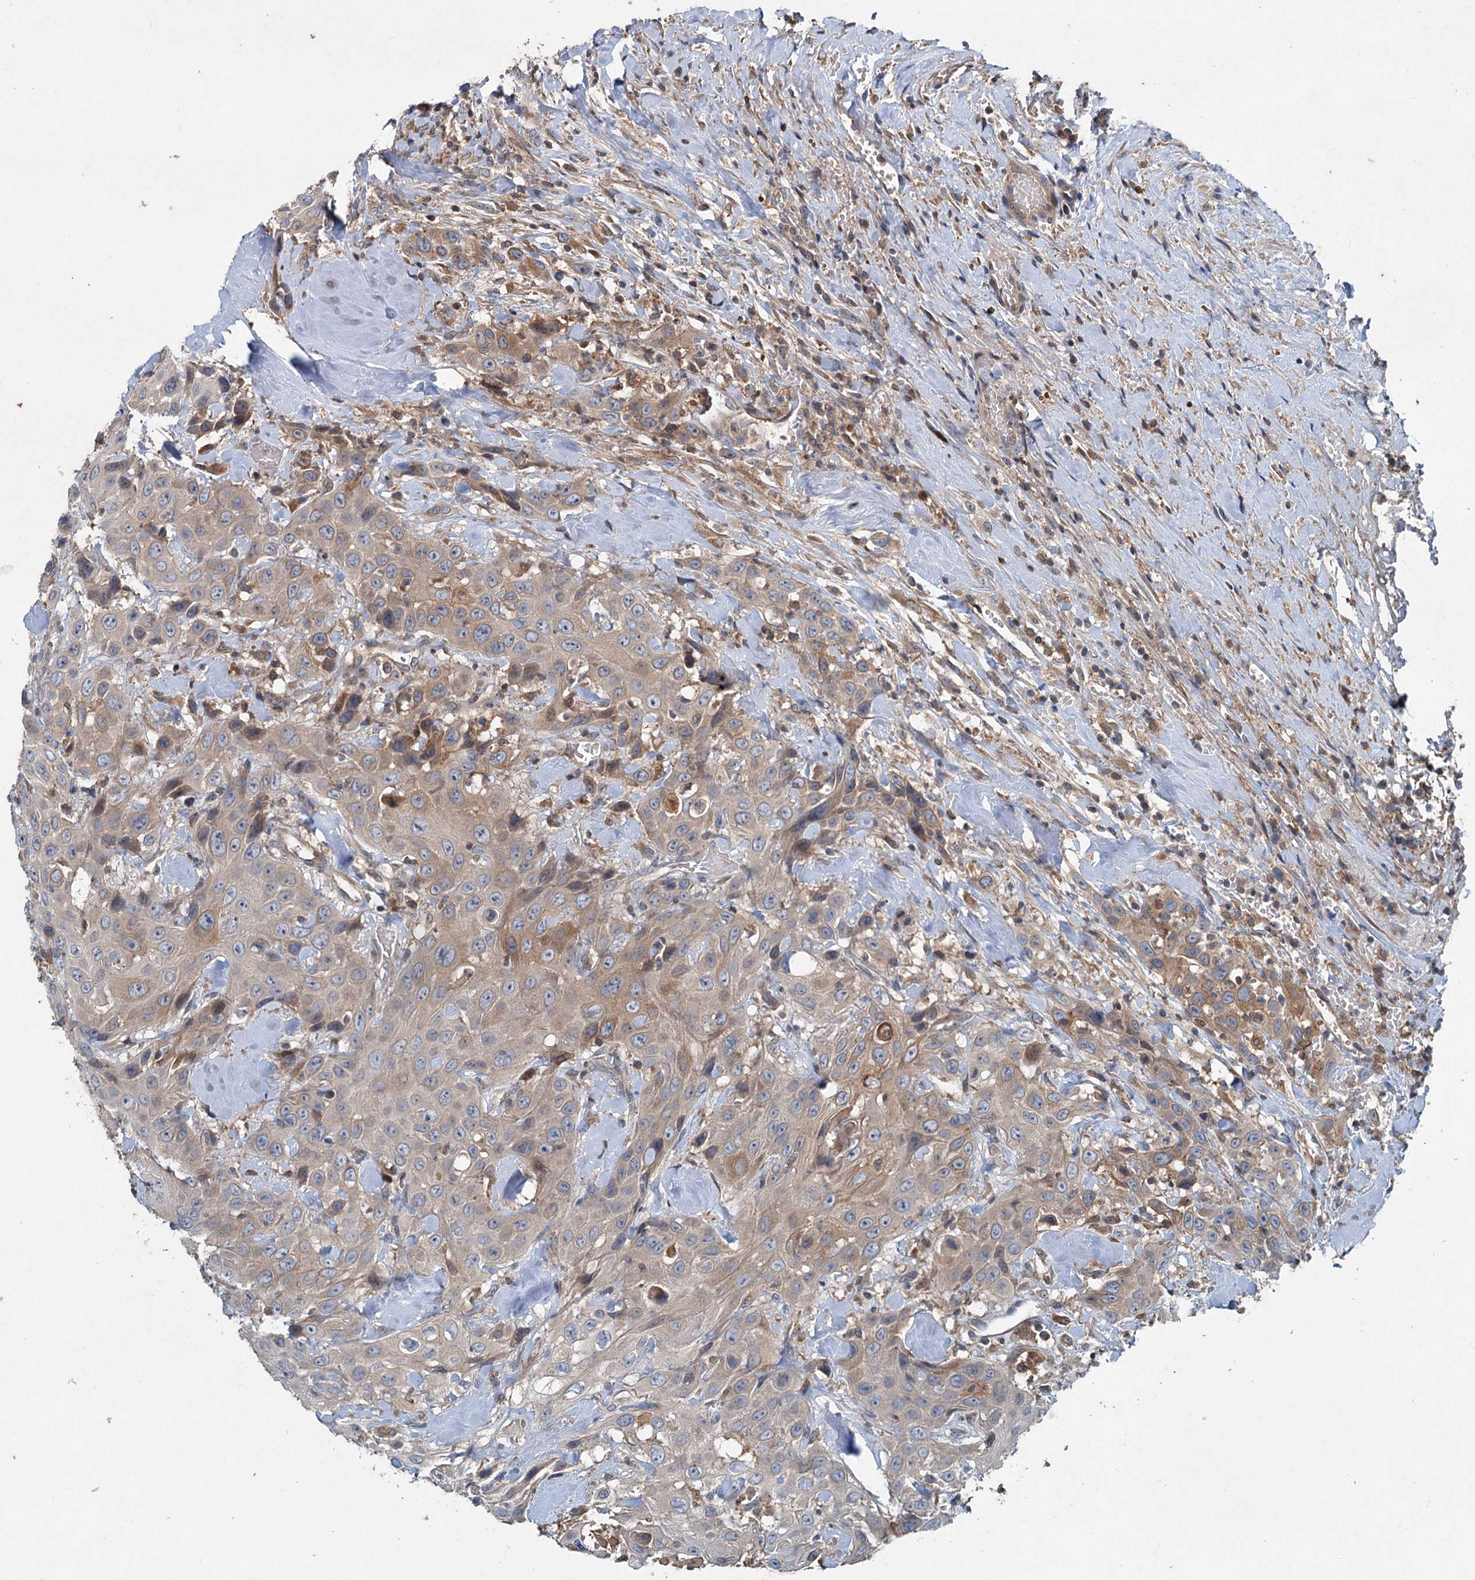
{"staining": {"intensity": "weak", "quantity": "25%-75%", "location": "cytoplasmic/membranous"}, "tissue": "head and neck cancer", "cell_type": "Tumor cells", "image_type": "cancer", "snomed": [{"axis": "morphology", "description": "Squamous cell carcinoma, NOS"}, {"axis": "topography", "description": "Head-Neck"}], "caption": "Head and neck cancer stained with a protein marker shows weak staining in tumor cells.", "gene": "TAPBPL", "patient": {"sex": "male", "age": 81}}